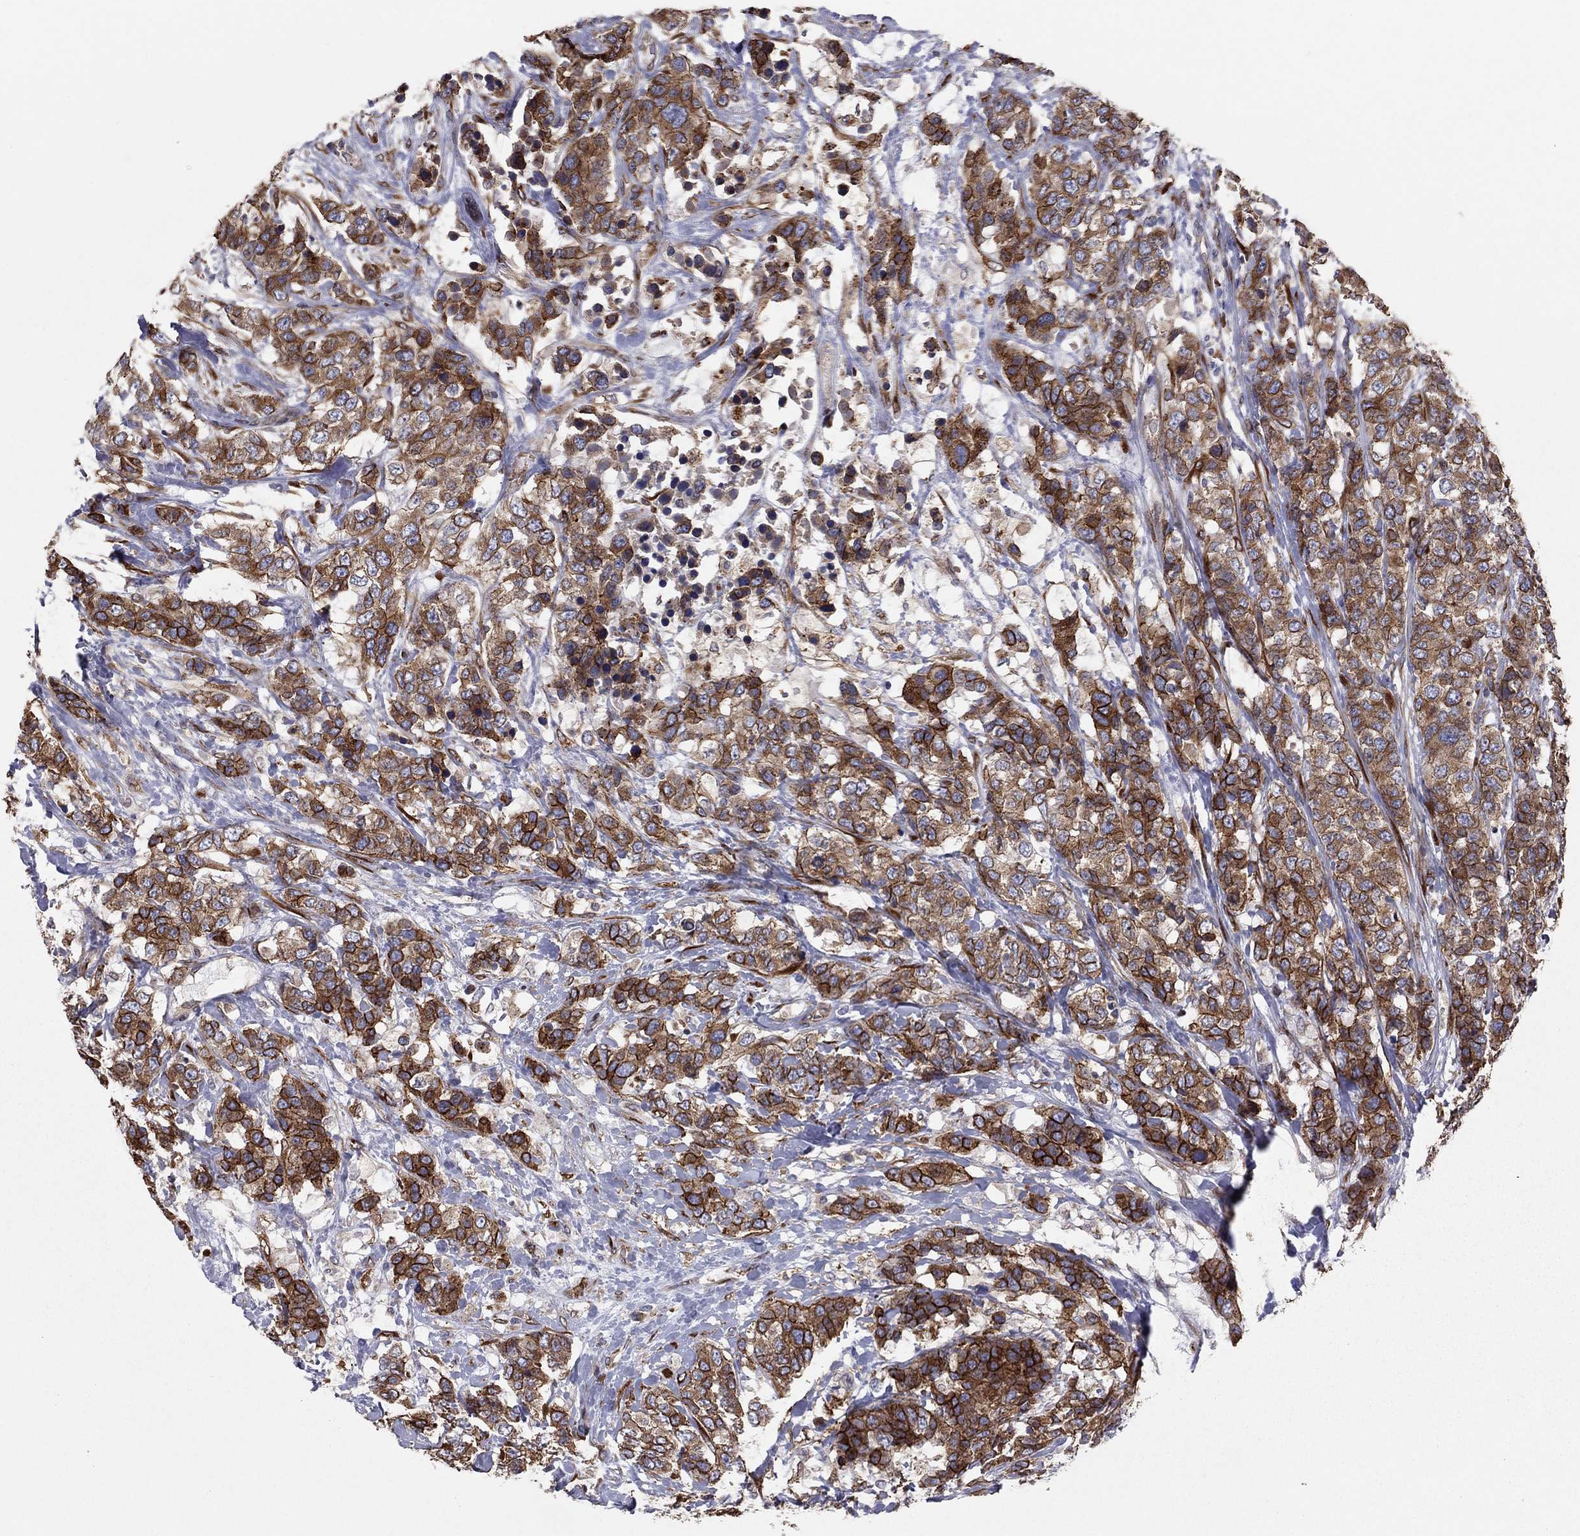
{"staining": {"intensity": "strong", "quantity": ">75%", "location": "cytoplasmic/membranous"}, "tissue": "breast cancer", "cell_type": "Tumor cells", "image_type": "cancer", "snomed": [{"axis": "morphology", "description": "Lobular carcinoma"}, {"axis": "topography", "description": "Breast"}], "caption": "A photomicrograph of breast cancer stained for a protein reveals strong cytoplasmic/membranous brown staining in tumor cells. (DAB (3,3'-diaminobenzidine) = brown stain, brightfield microscopy at high magnification).", "gene": "YIF1A", "patient": {"sex": "female", "age": 59}}